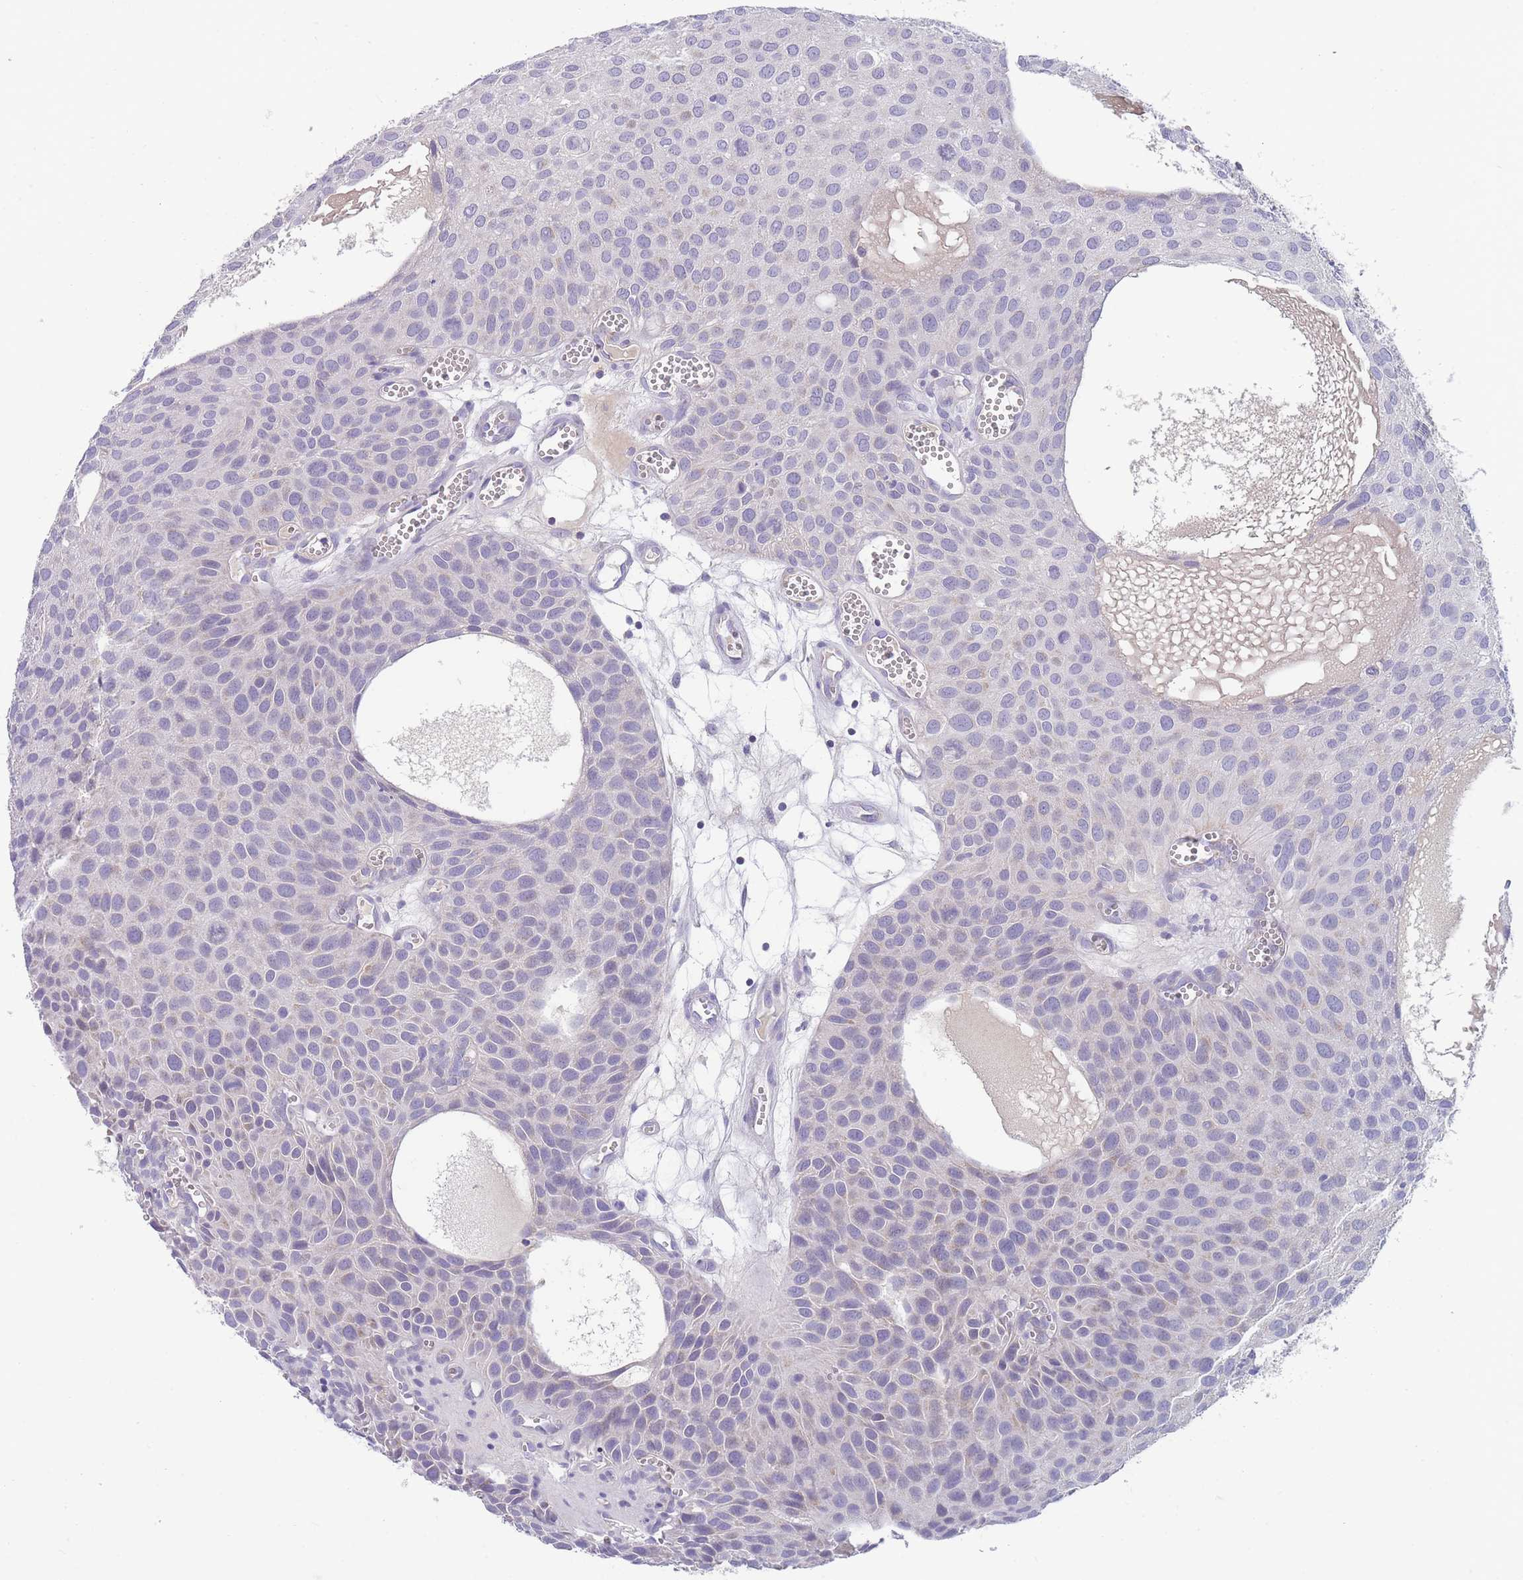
{"staining": {"intensity": "negative", "quantity": "none", "location": "none"}, "tissue": "urothelial cancer", "cell_type": "Tumor cells", "image_type": "cancer", "snomed": [{"axis": "morphology", "description": "Urothelial carcinoma, Low grade"}, {"axis": "topography", "description": "Urinary bladder"}], "caption": "DAB (3,3'-diaminobenzidine) immunohistochemical staining of human urothelial cancer reveals no significant positivity in tumor cells.", "gene": "MRPS14", "patient": {"sex": "male", "age": 88}}